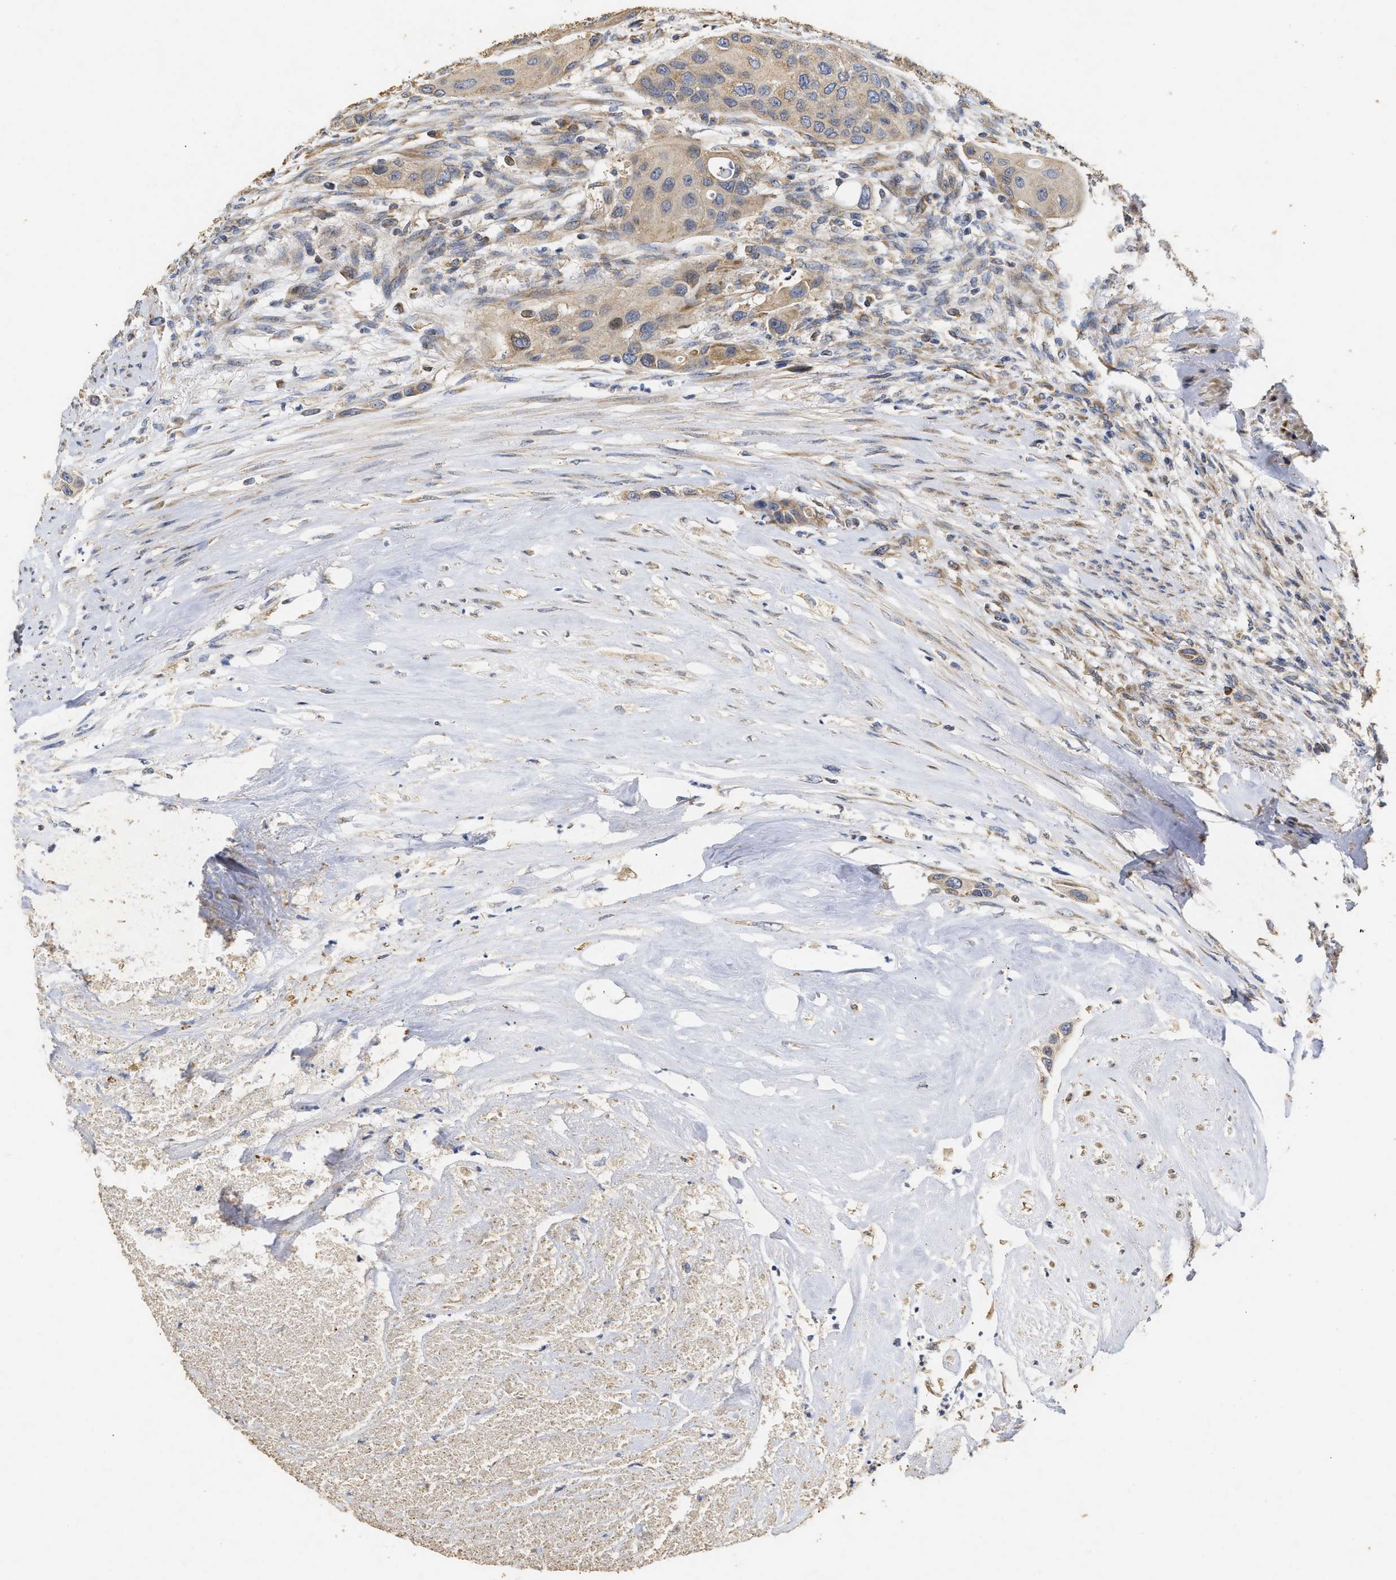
{"staining": {"intensity": "weak", "quantity": ">75%", "location": "cytoplasmic/membranous"}, "tissue": "urothelial cancer", "cell_type": "Tumor cells", "image_type": "cancer", "snomed": [{"axis": "morphology", "description": "Urothelial carcinoma, High grade"}, {"axis": "topography", "description": "Urinary bladder"}], "caption": "The immunohistochemical stain highlights weak cytoplasmic/membranous positivity in tumor cells of urothelial cancer tissue.", "gene": "NAV1", "patient": {"sex": "female", "age": 56}}